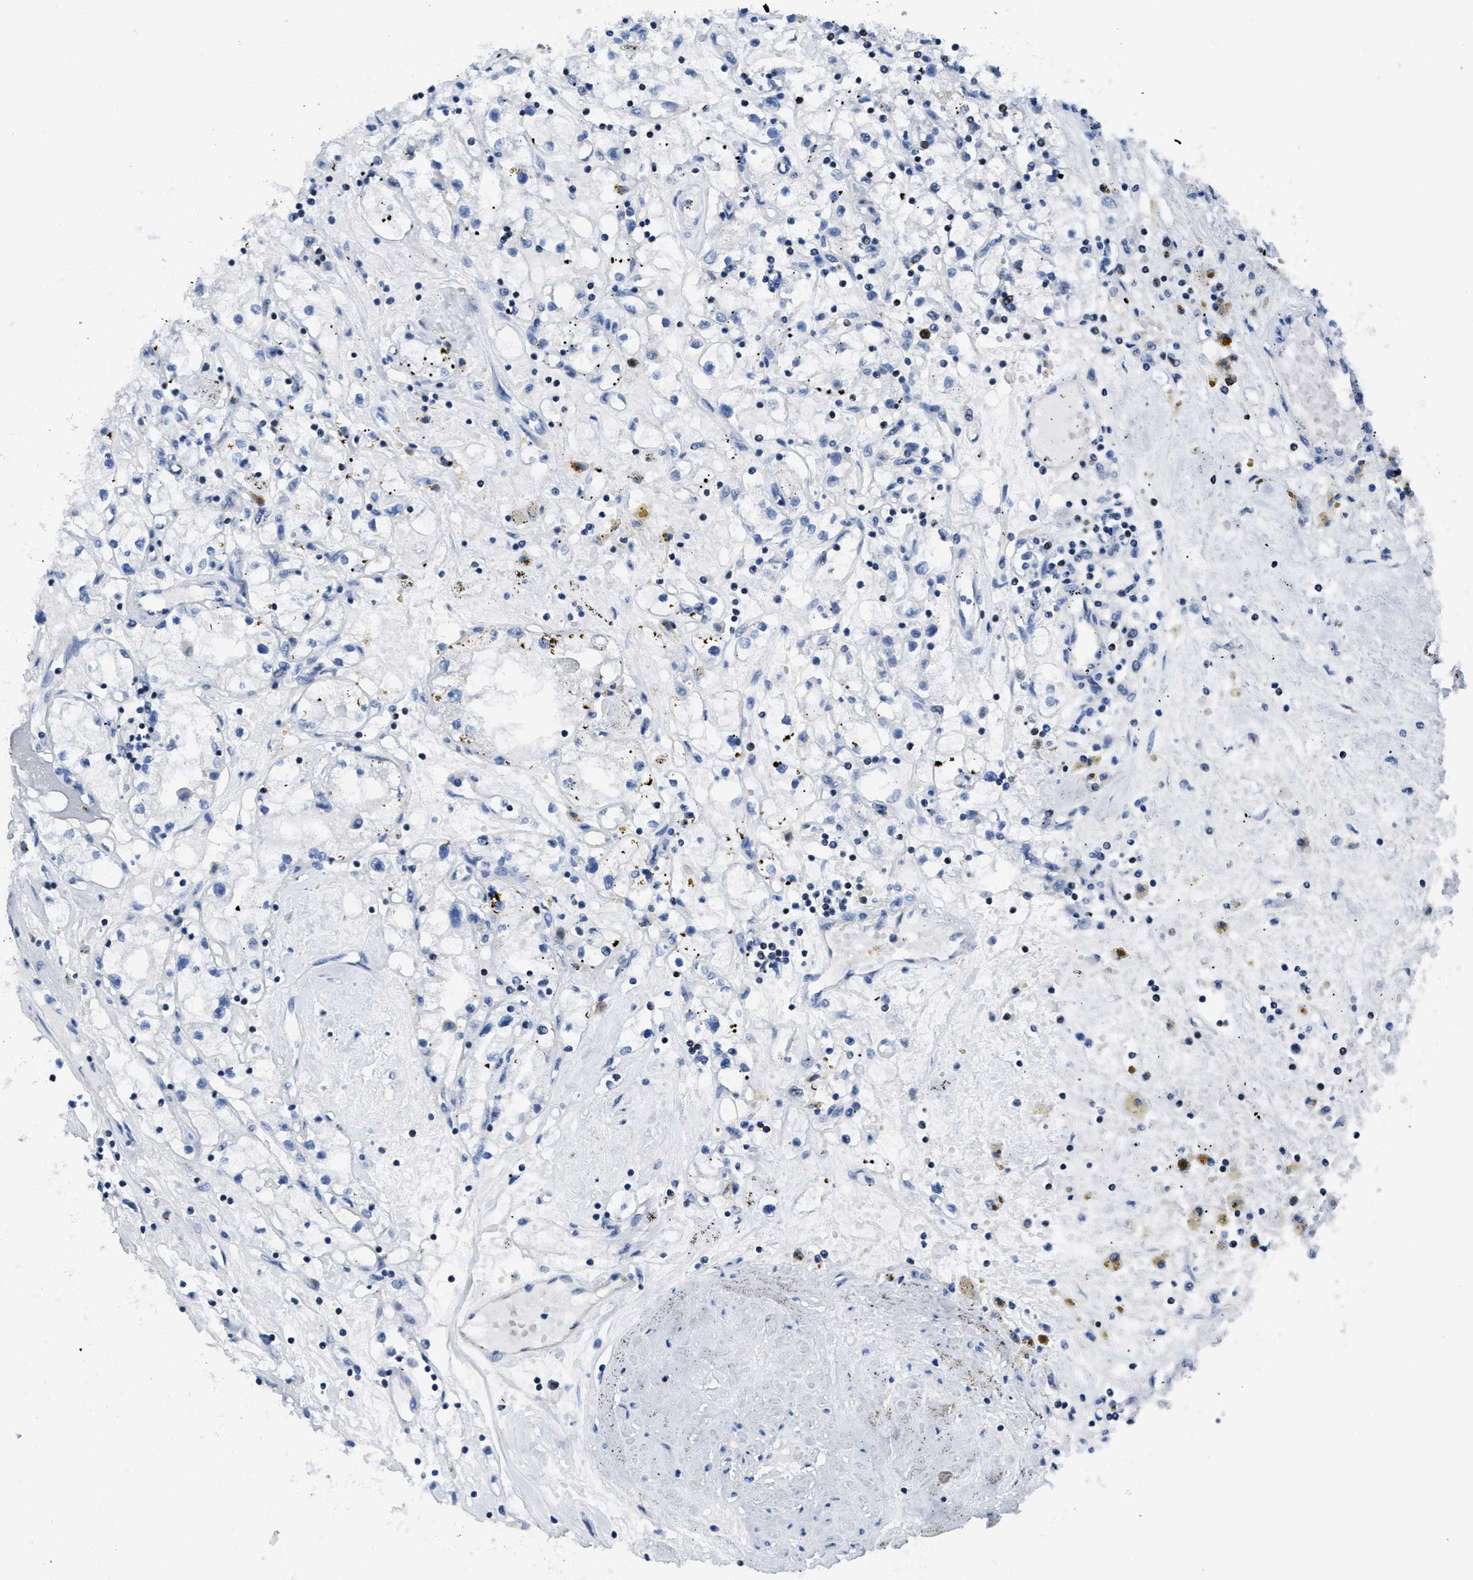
{"staining": {"intensity": "negative", "quantity": "none", "location": "none"}, "tissue": "renal cancer", "cell_type": "Tumor cells", "image_type": "cancer", "snomed": [{"axis": "morphology", "description": "Adenocarcinoma, NOS"}, {"axis": "topography", "description": "Kidney"}], "caption": "DAB immunohistochemical staining of human adenocarcinoma (renal) exhibits no significant positivity in tumor cells. (DAB (3,3'-diaminobenzidine) immunohistochemistry visualized using brightfield microscopy, high magnification).", "gene": "ITGA3", "patient": {"sex": "male", "age": 56}}